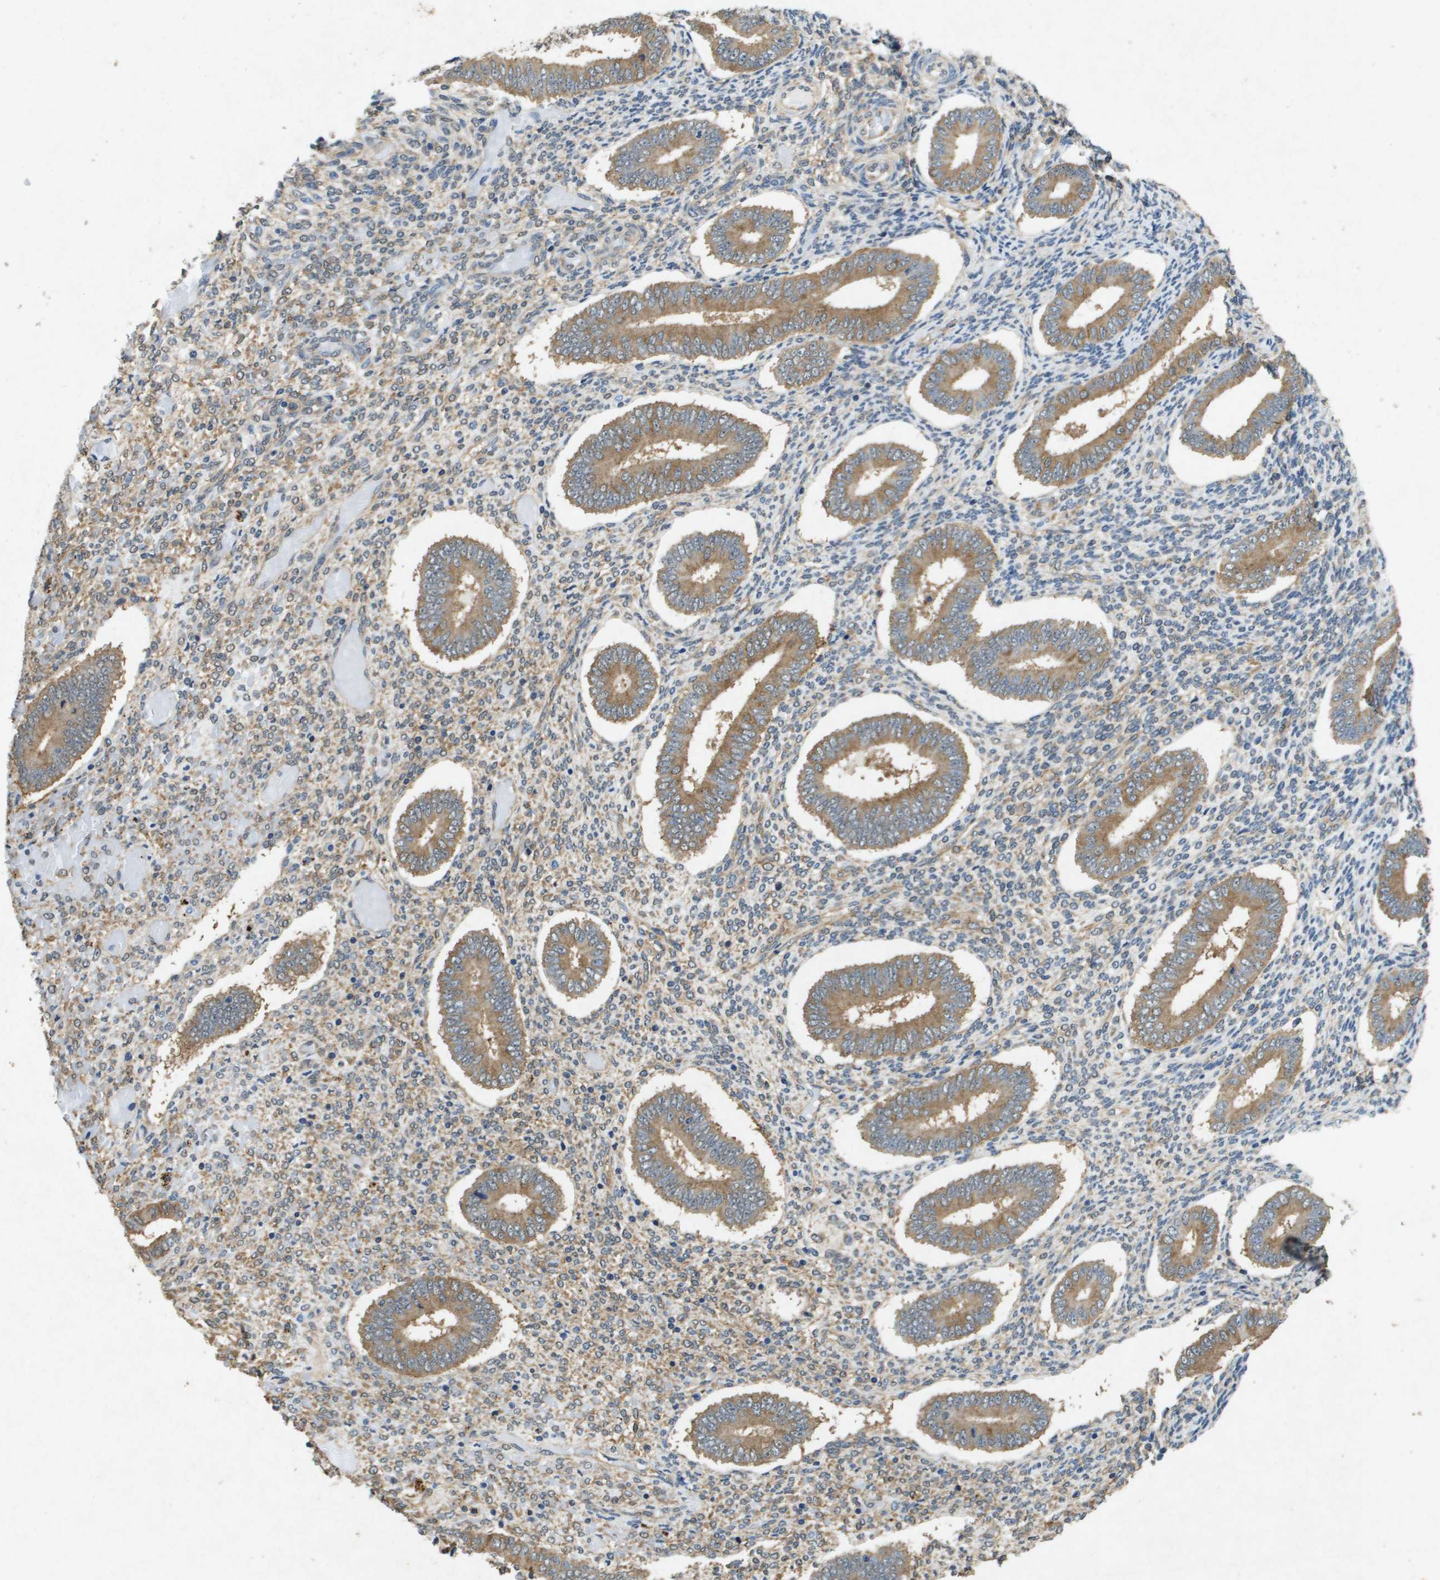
{"staining": {"intensity": "weak", "quantity": "25%-75%", "location": "cytoplasmic/membranous"}, "tissue": "endometrium", "cell_type": "Cells in endometrial stroma", "image_type": "normal", "snomed": [{"axis": "morphology", "description": "Normal tissue, NOS"}, {"axis": "topography", "description": "Endometrium"}], "caption": "Immunohistochemistry (IHC) histopathology image of benign endometrium stained for a protein (brown), which shows low levels of weak cytoplasmic/membranous staining in about 25%-75% of cells in endometrial stroma.", "gene": "PTPRT", "patient": {"sex": "female", "age": 42}}